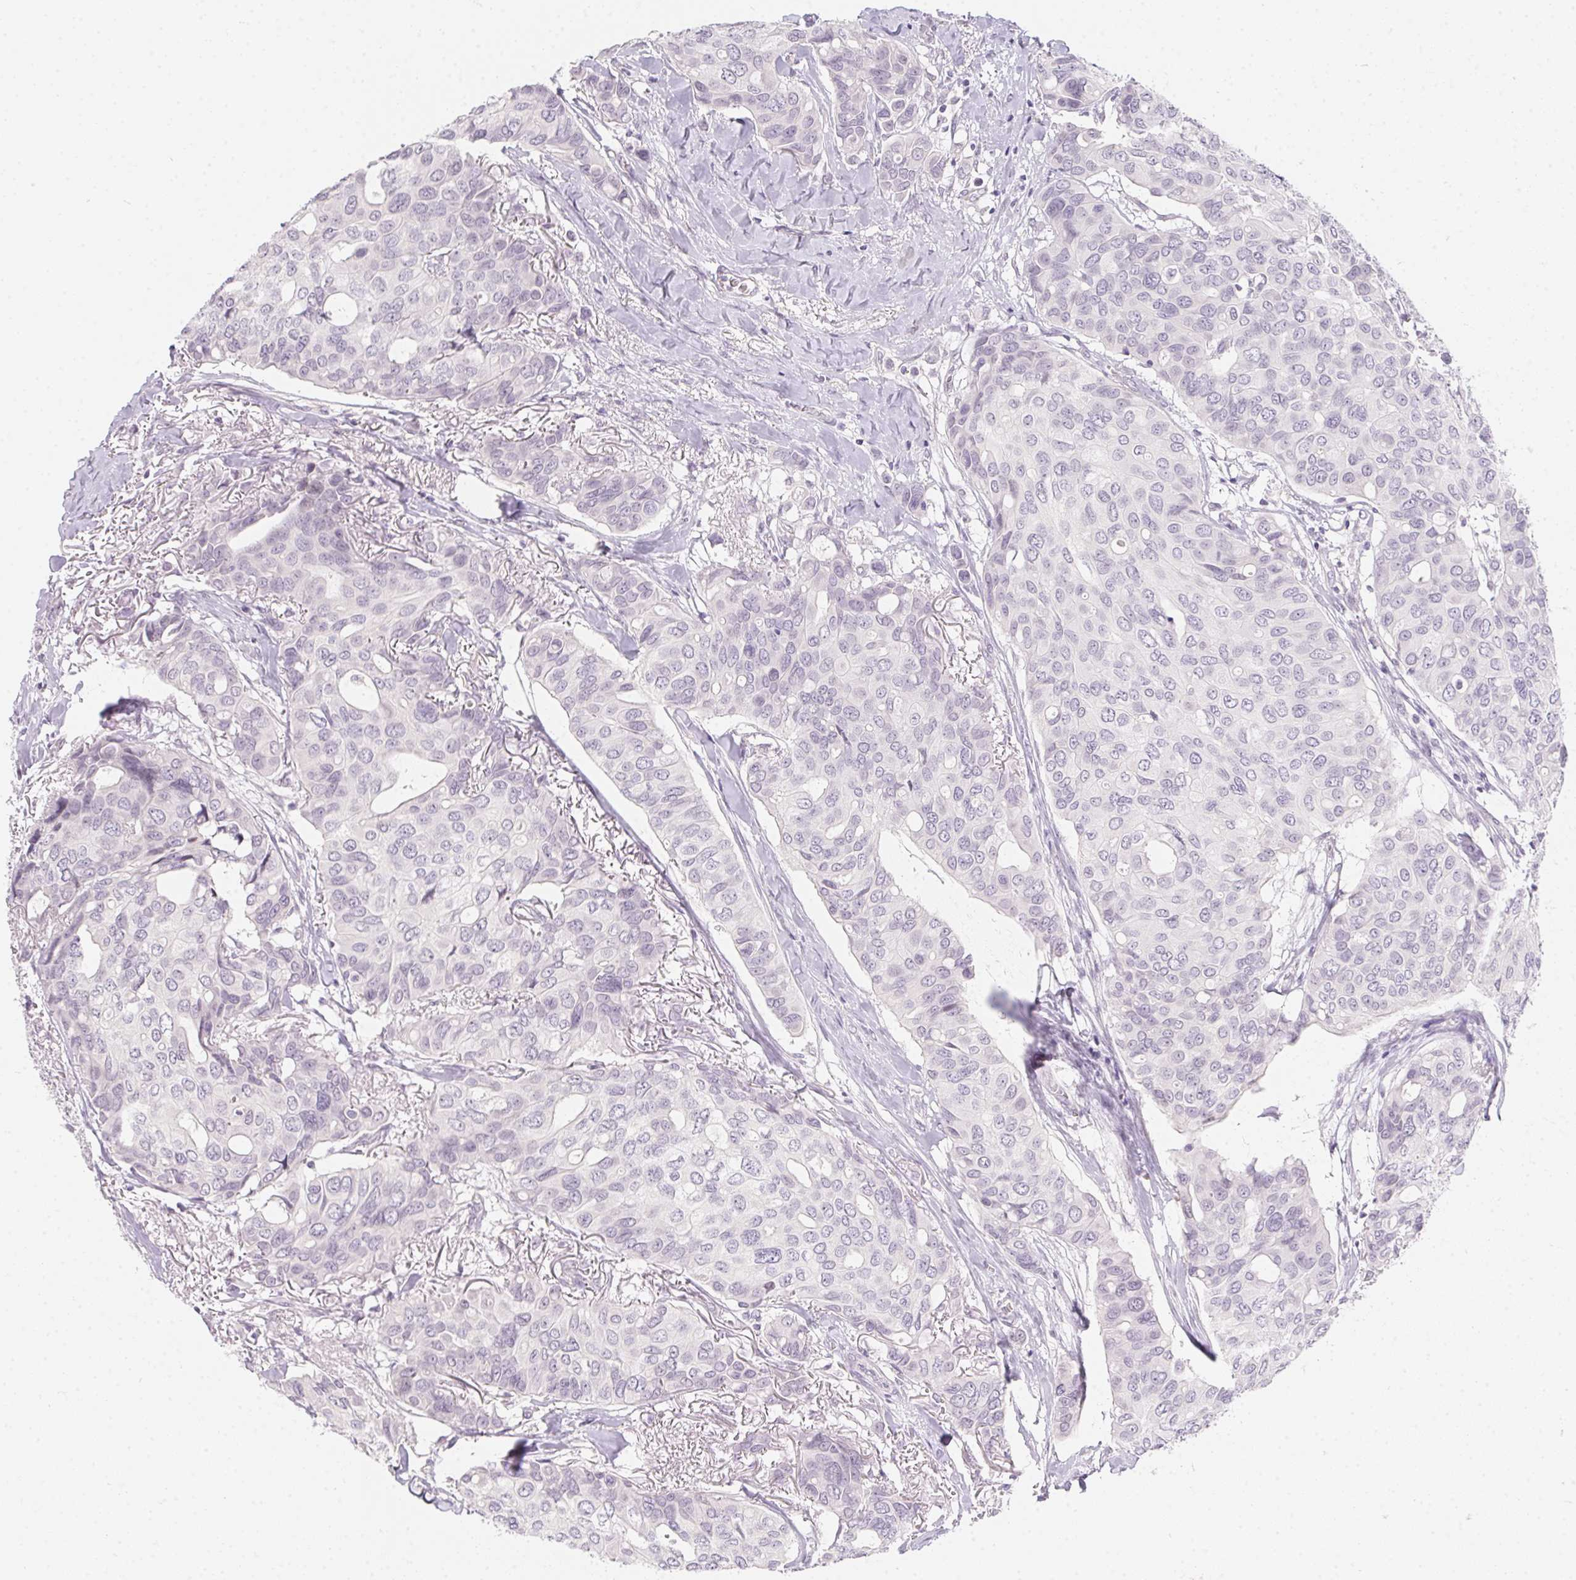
{"staining": {"intensity": "negative", "quantity": "none", "location": "none"}, "tissue": "breast cancer", "cell_type": "Tumor cells", "image_type": "cancer", "snomed": [{"axis": "morphology", "description": "Duct carcinoma"}, {"axis": "topography", "description": "Breast"}], "caption": "Immunohistochemical staining of human invasive ductal carcinoma (breast) exhibits no significant expression in tumor cells. (Brightfield microscopy of DAB (3,3'-diaminobenzidine) immunohistochemistry at high magnification).", "gene": "MORC1", "patient": {"sex": "female", "age": 54}}